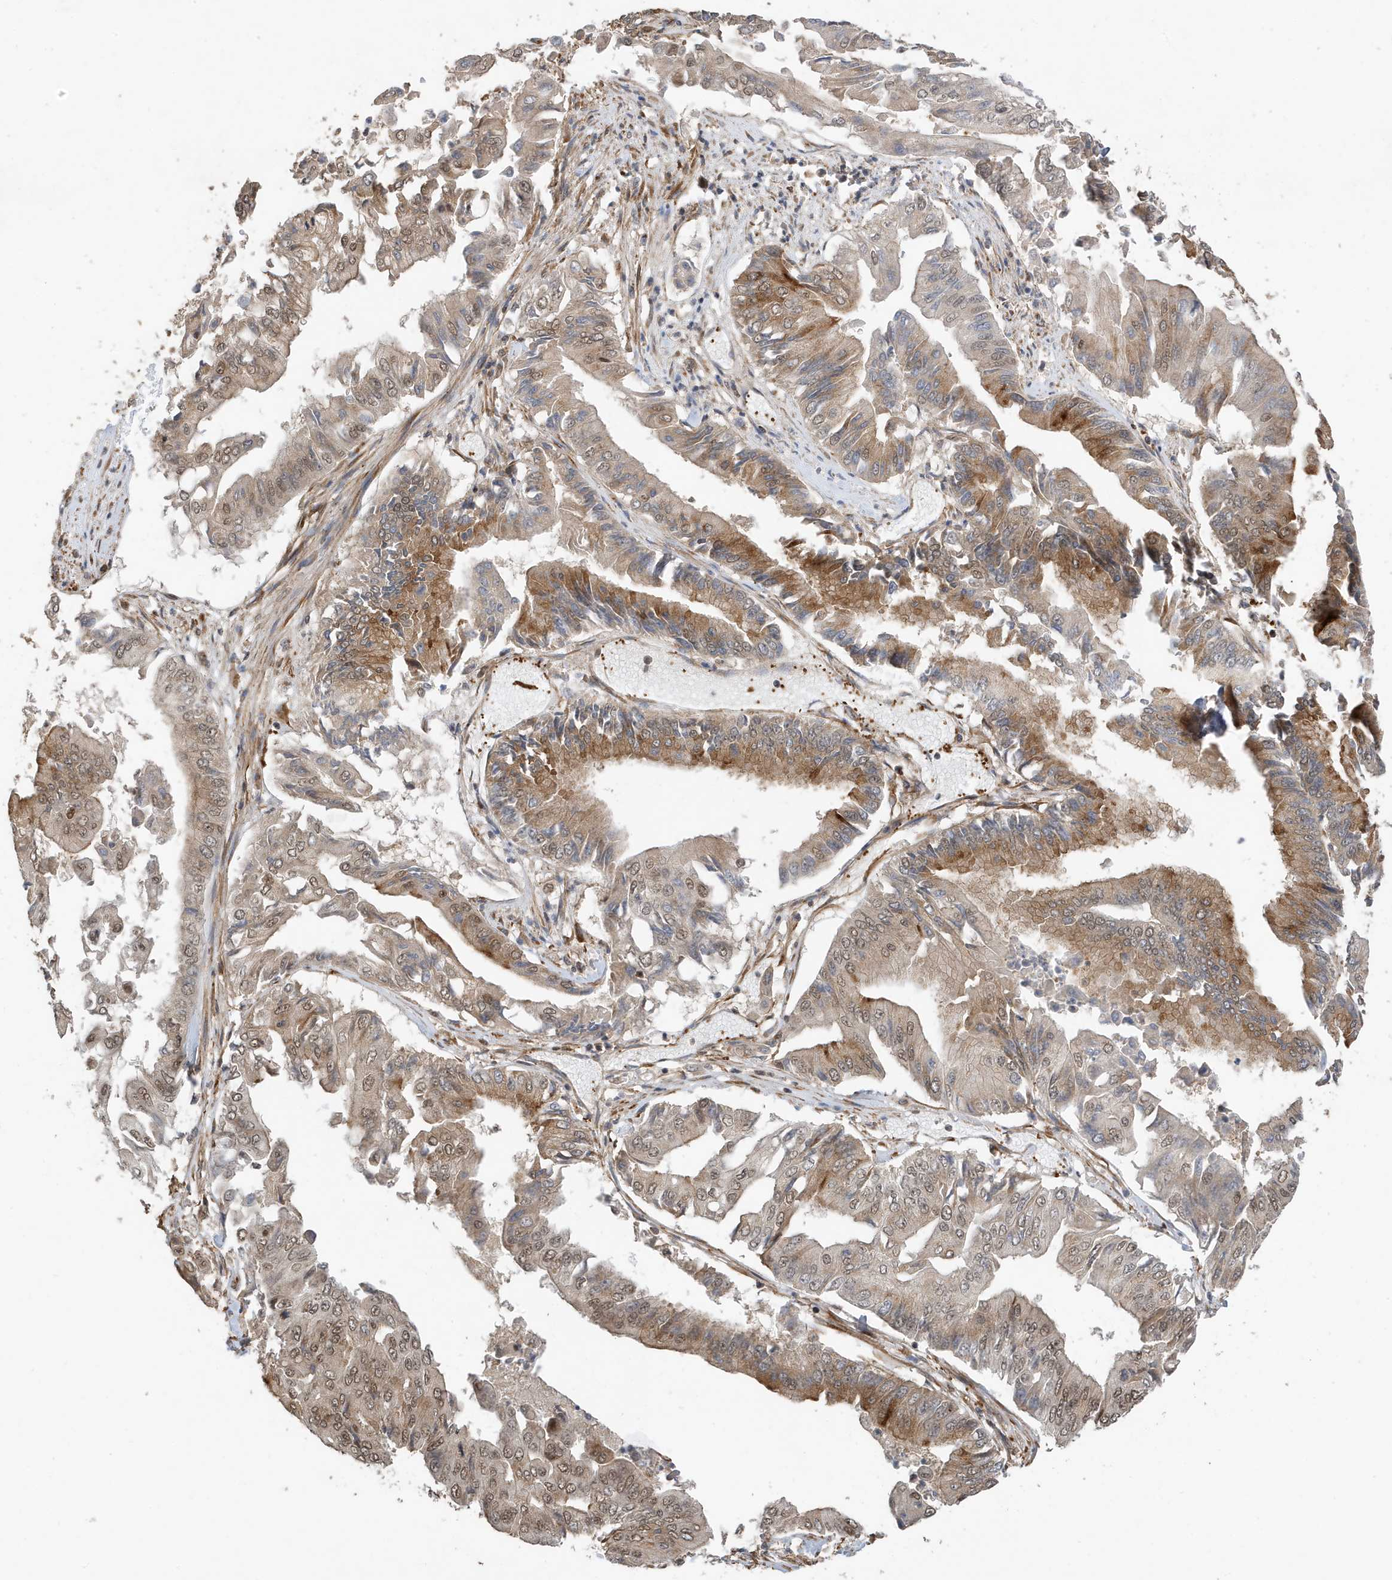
{"staining": {"intensity": "moderate", "quantity": ">75%", "location": "cytoplasmic/membranous,nuclear"}, "tissue": "pancreatic cancer", "cell_type": "Tumor cells", "image_type": "cancer", "snomed": [{"axis": "morphology", "description": "Adenocarcinoma, NOS"}, {"axis": "topography", "description": "Pancreas"}], "caption": "Protein expression by IHC demonstrates moderate cytoplasmic/membranous and nuclear staining in approximately >75% of tumor cells in adenocarcinoma (pancreatic). The protein of interest is shown in brown color, while the nuclei are stained blue.", "gene": "MAST3", "patient": {"sex": "female", "age": 77}}